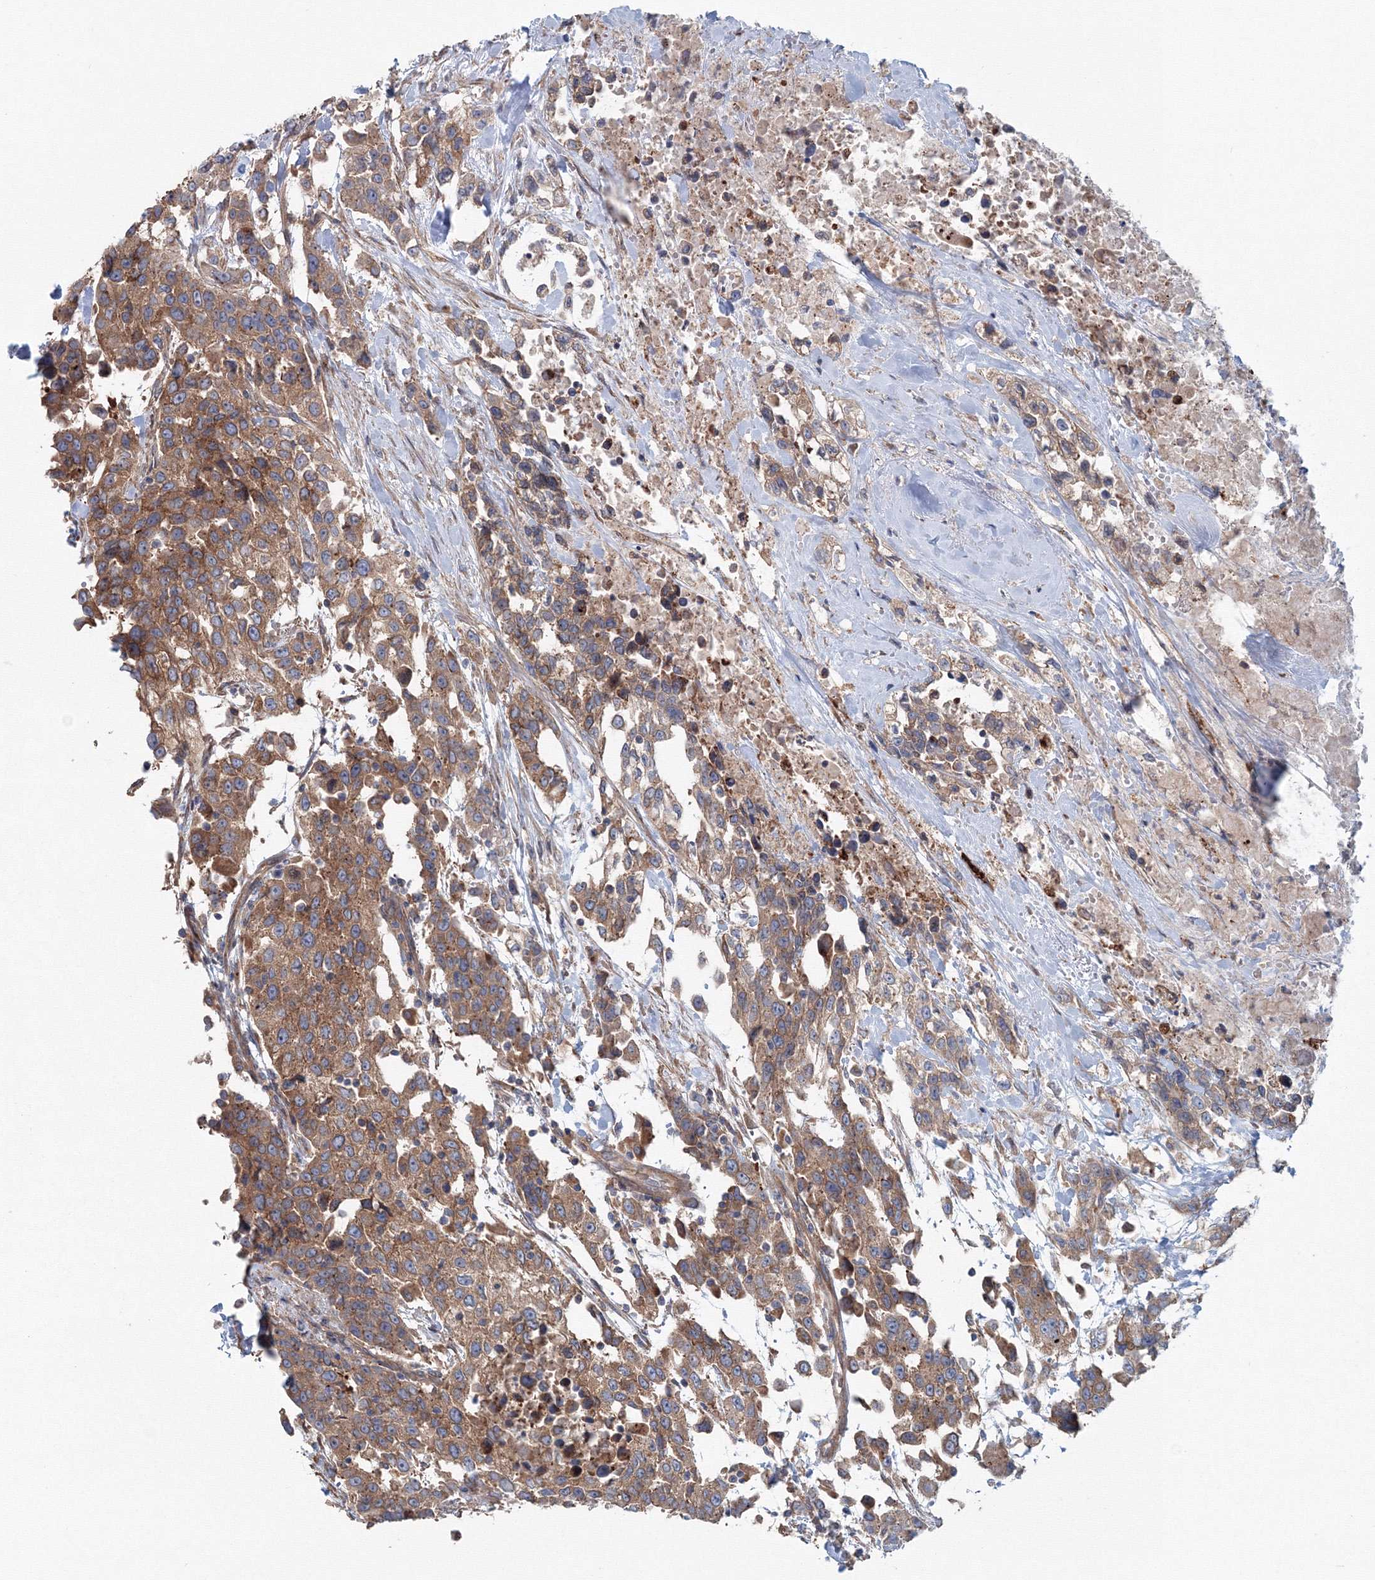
{"staining": {"intensity": "moderate", "quantity": ">75%", "location": "cytoplasmic/membranous"}, "tissue": "urothelial cancer", "cell_type": "Tumor cells", "image_type": "cancer", "snomed": [{"axis": "morphology", "description": "Urothelial carcinoma, High grade"}, {"axis": "topography", "description": "Urinary bladder"}], "caption": "A brown stain highlights moderate cytoplasmic/membranous staining of a protein in urothelial cancer tumor cells. (Brightfield microscopy of DAB IHC at high magnification).", "gene": "EXOC1", "patient": {"sex": "female", "age": 80}}